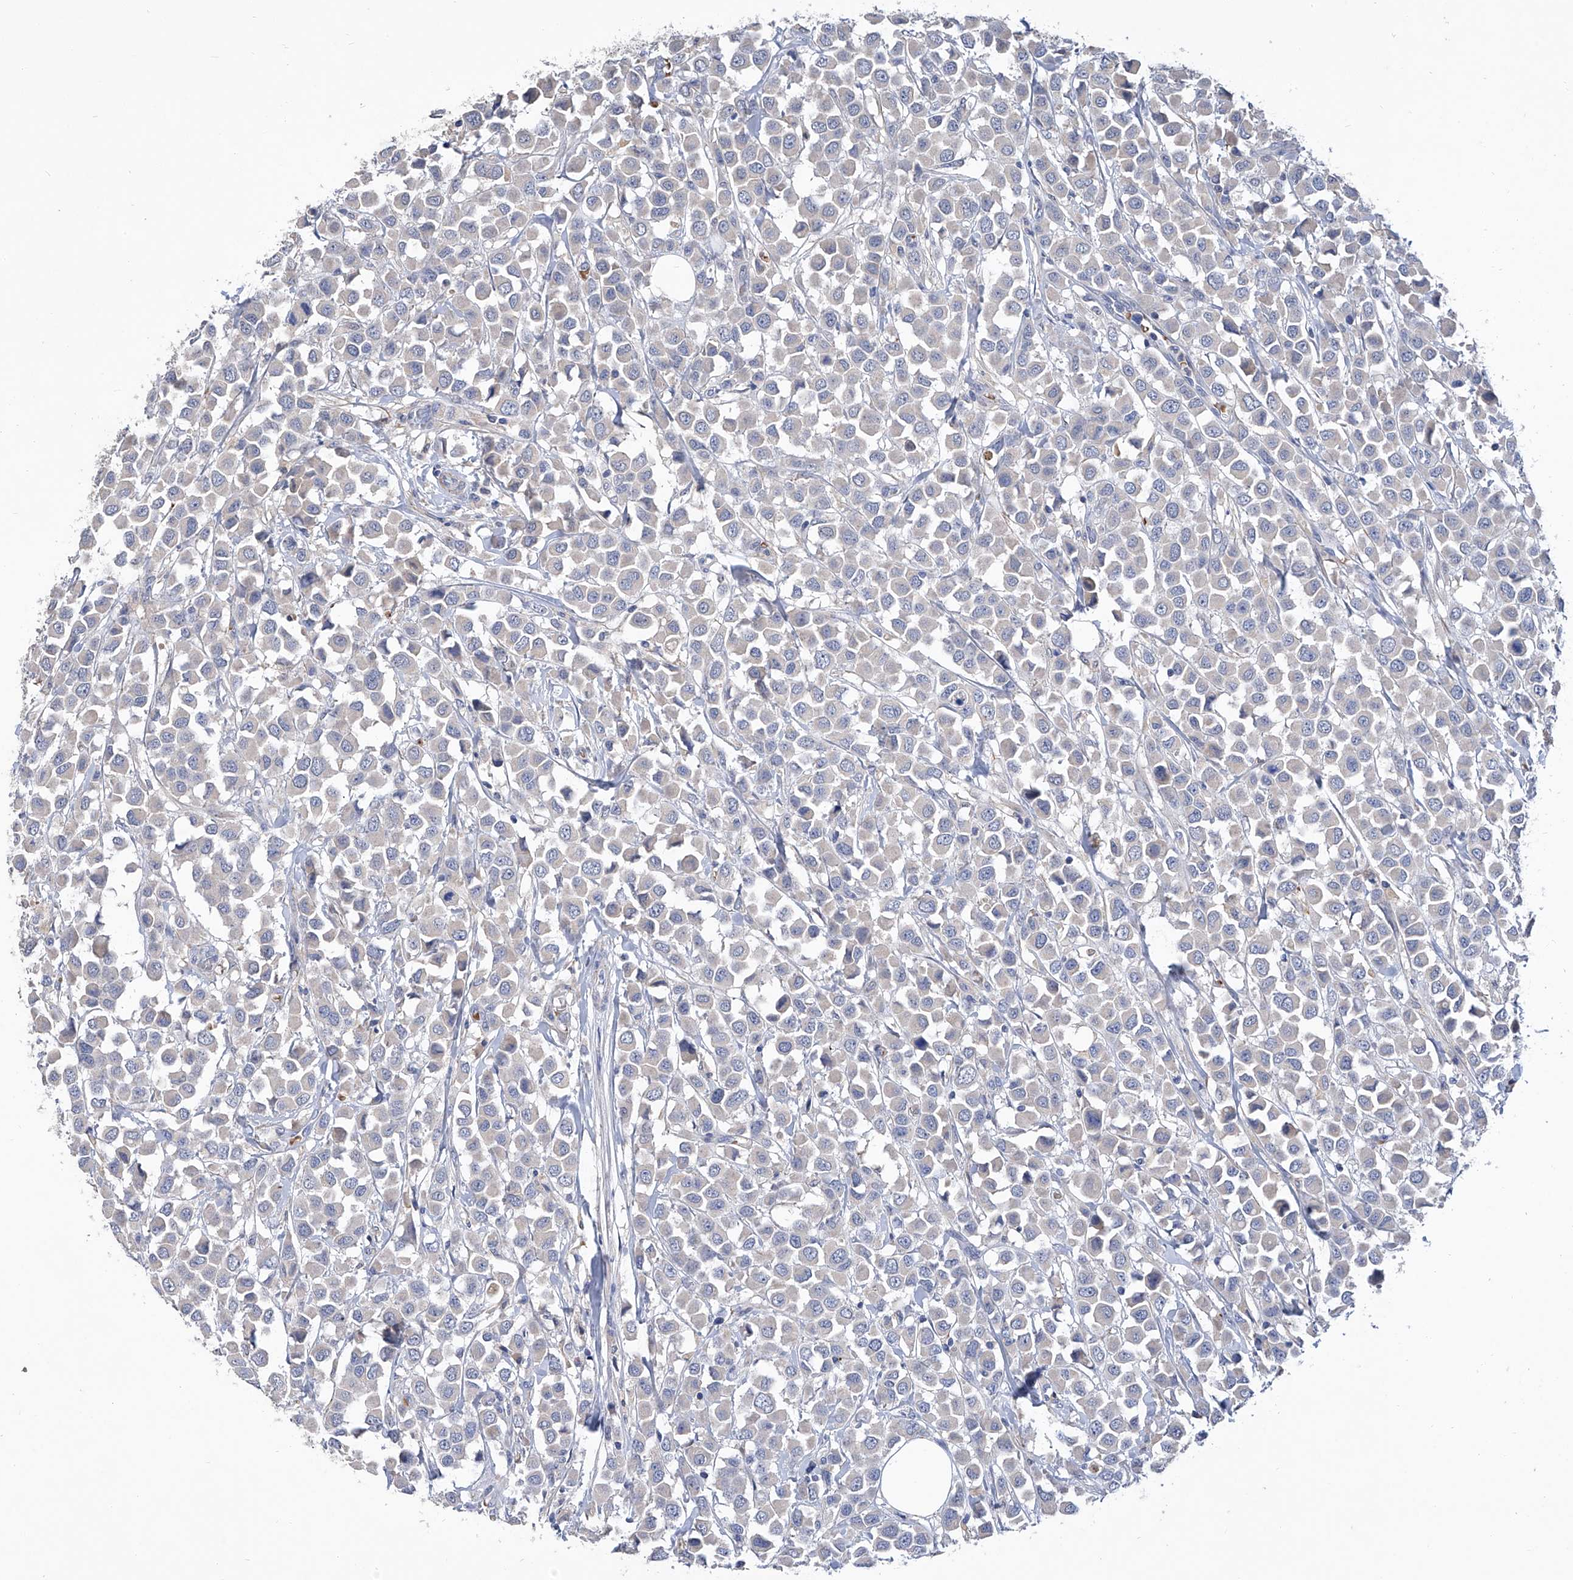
{"staining": {"intensity": "negative", "quantity": "none", "location": "none"}, "tissue": "breast cancer", "cell_type": "Tumor cells", "image_type": "cancer", "snomed": [{"axis": "morphology", "description": "Duct carcinoma"}, {"axis": "topography", "description": "Breast"}], "caption": "A histopathology image of breast cancer (intraductal carcinoma) stained for a protein demonstrates no brown staining in tumor cells.", "gene": "GPT", "patient": {"sex": "female", "age": 61}}